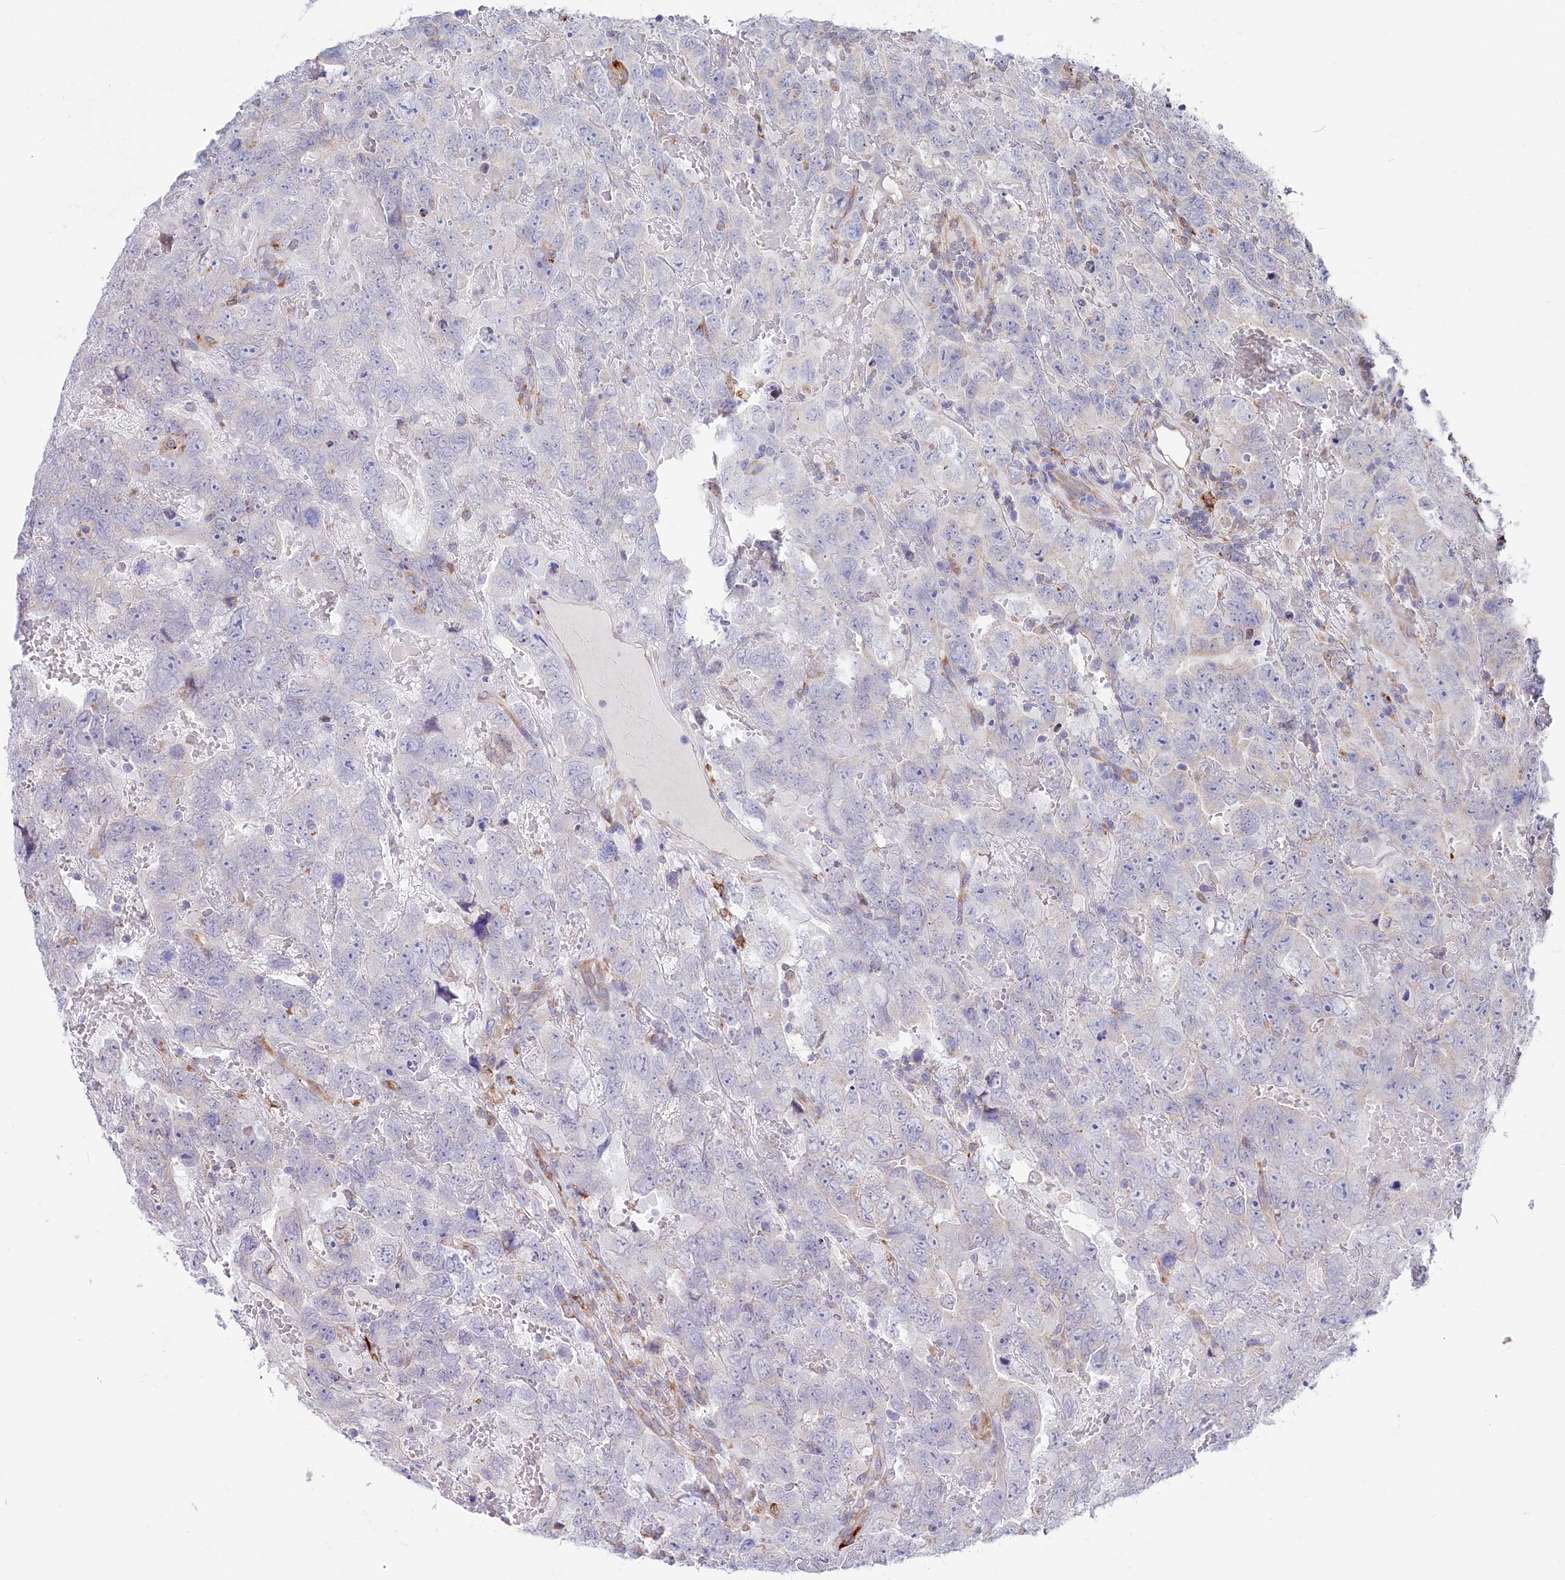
{"staining": {"intensity": "negative", "quantity": "none", "location": "none"}, "tissue": "testis cancer", "cell_type": "Tumor cells", "image_type": "cancer", "snomed": [{"axis": "morphology", "description": "Carcinoma, Embryonal, NOS"}, {"axis": "topography", "description": "Testis"}], "caption": "Image shows no significant protein expression in tumor cells of testis embryonal carcinoma.", "gene": "CHID1", "patient": {"sex": "male", "age": 45}}